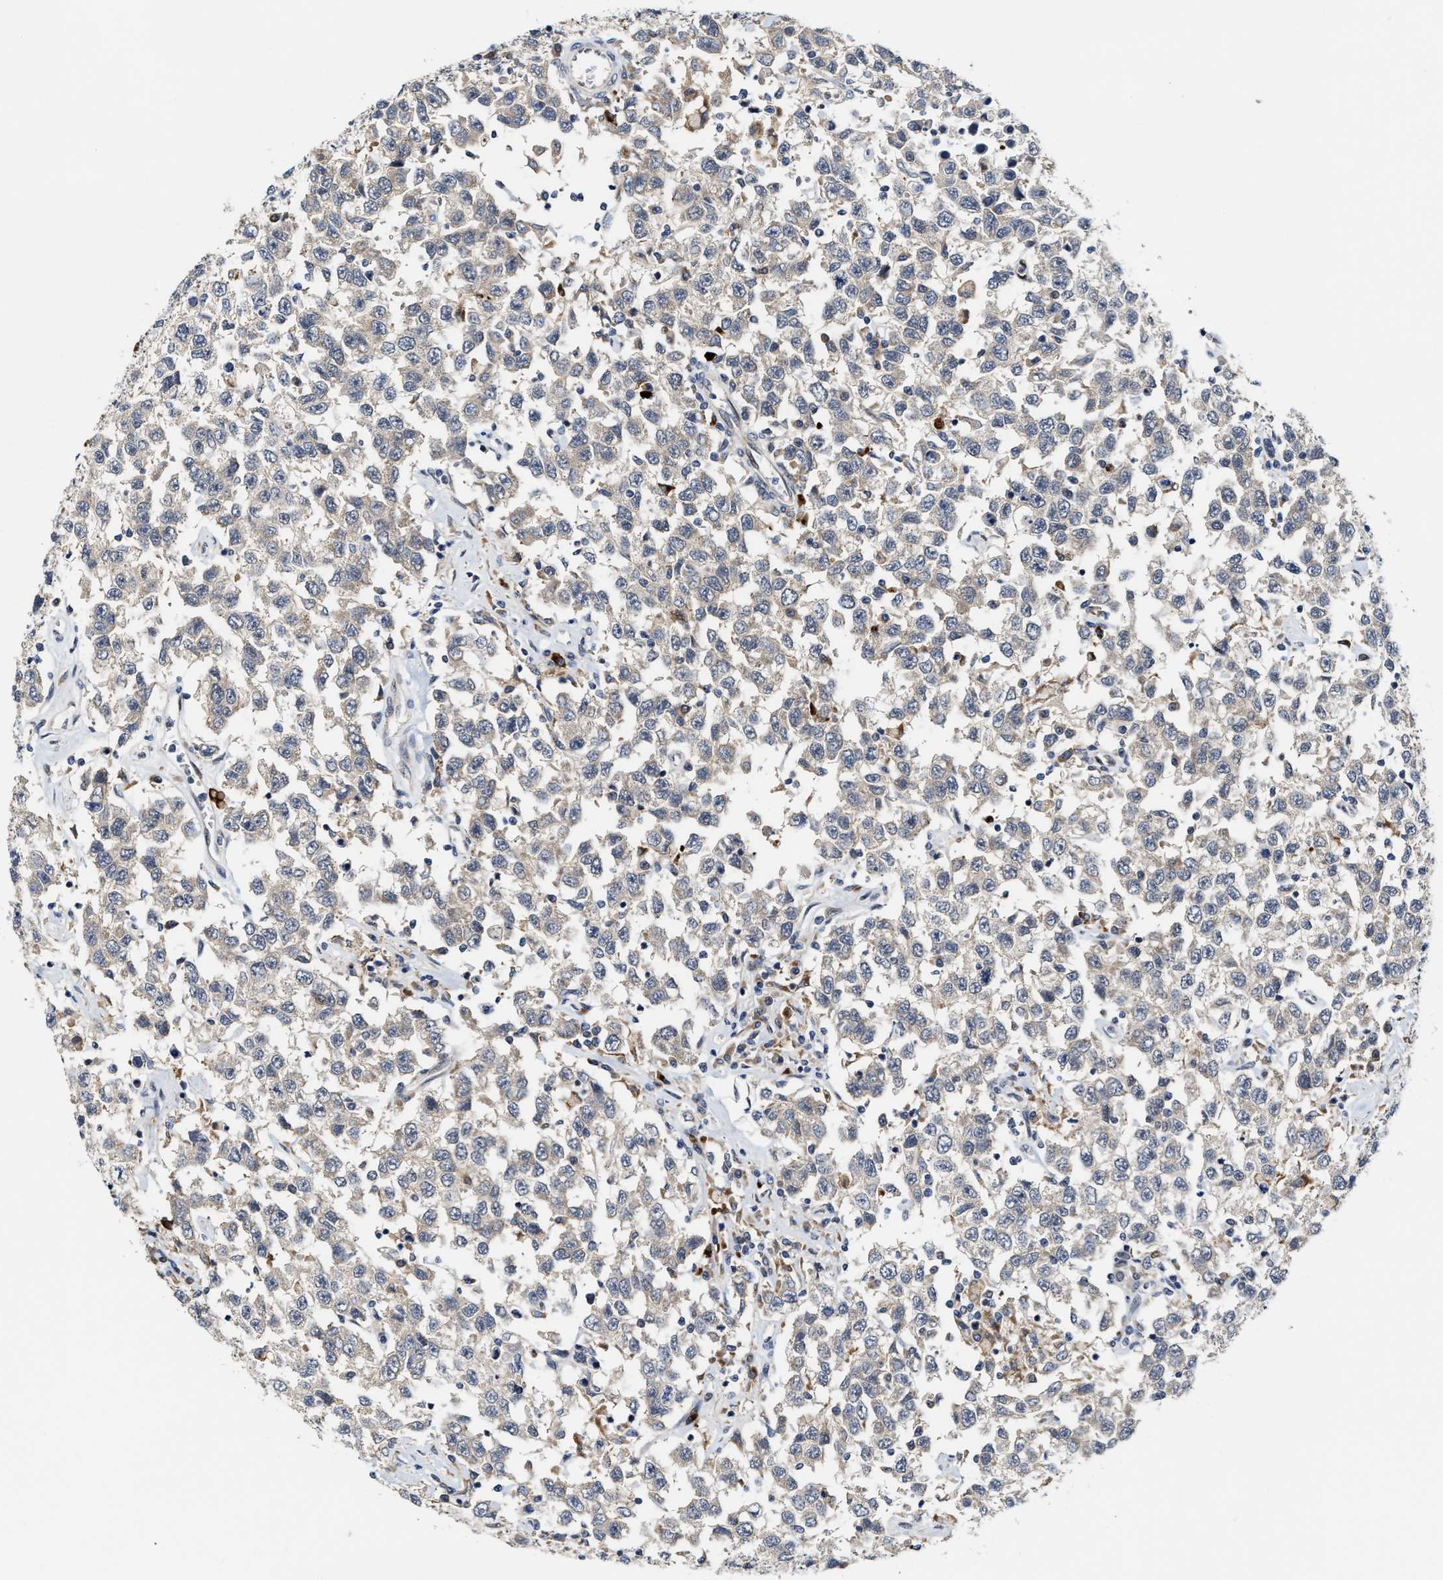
{"staining": {"intensity": "negative", "quantity": "none", "location": "none"}, "tissue": "testis cancer", "cell_type": "Tumor cells", "image_type": "cancer", "snomed": [{"axis": "morphology", "description": "Seminoma, NOS"}, {"axis": "topography", "description": "Testis"}], "caption": "This is an IHC image of seminoma (testis). There is no staining in tumor cells.", "gene": "TCF4", "patient": {"sex": "male", "age": 41}}